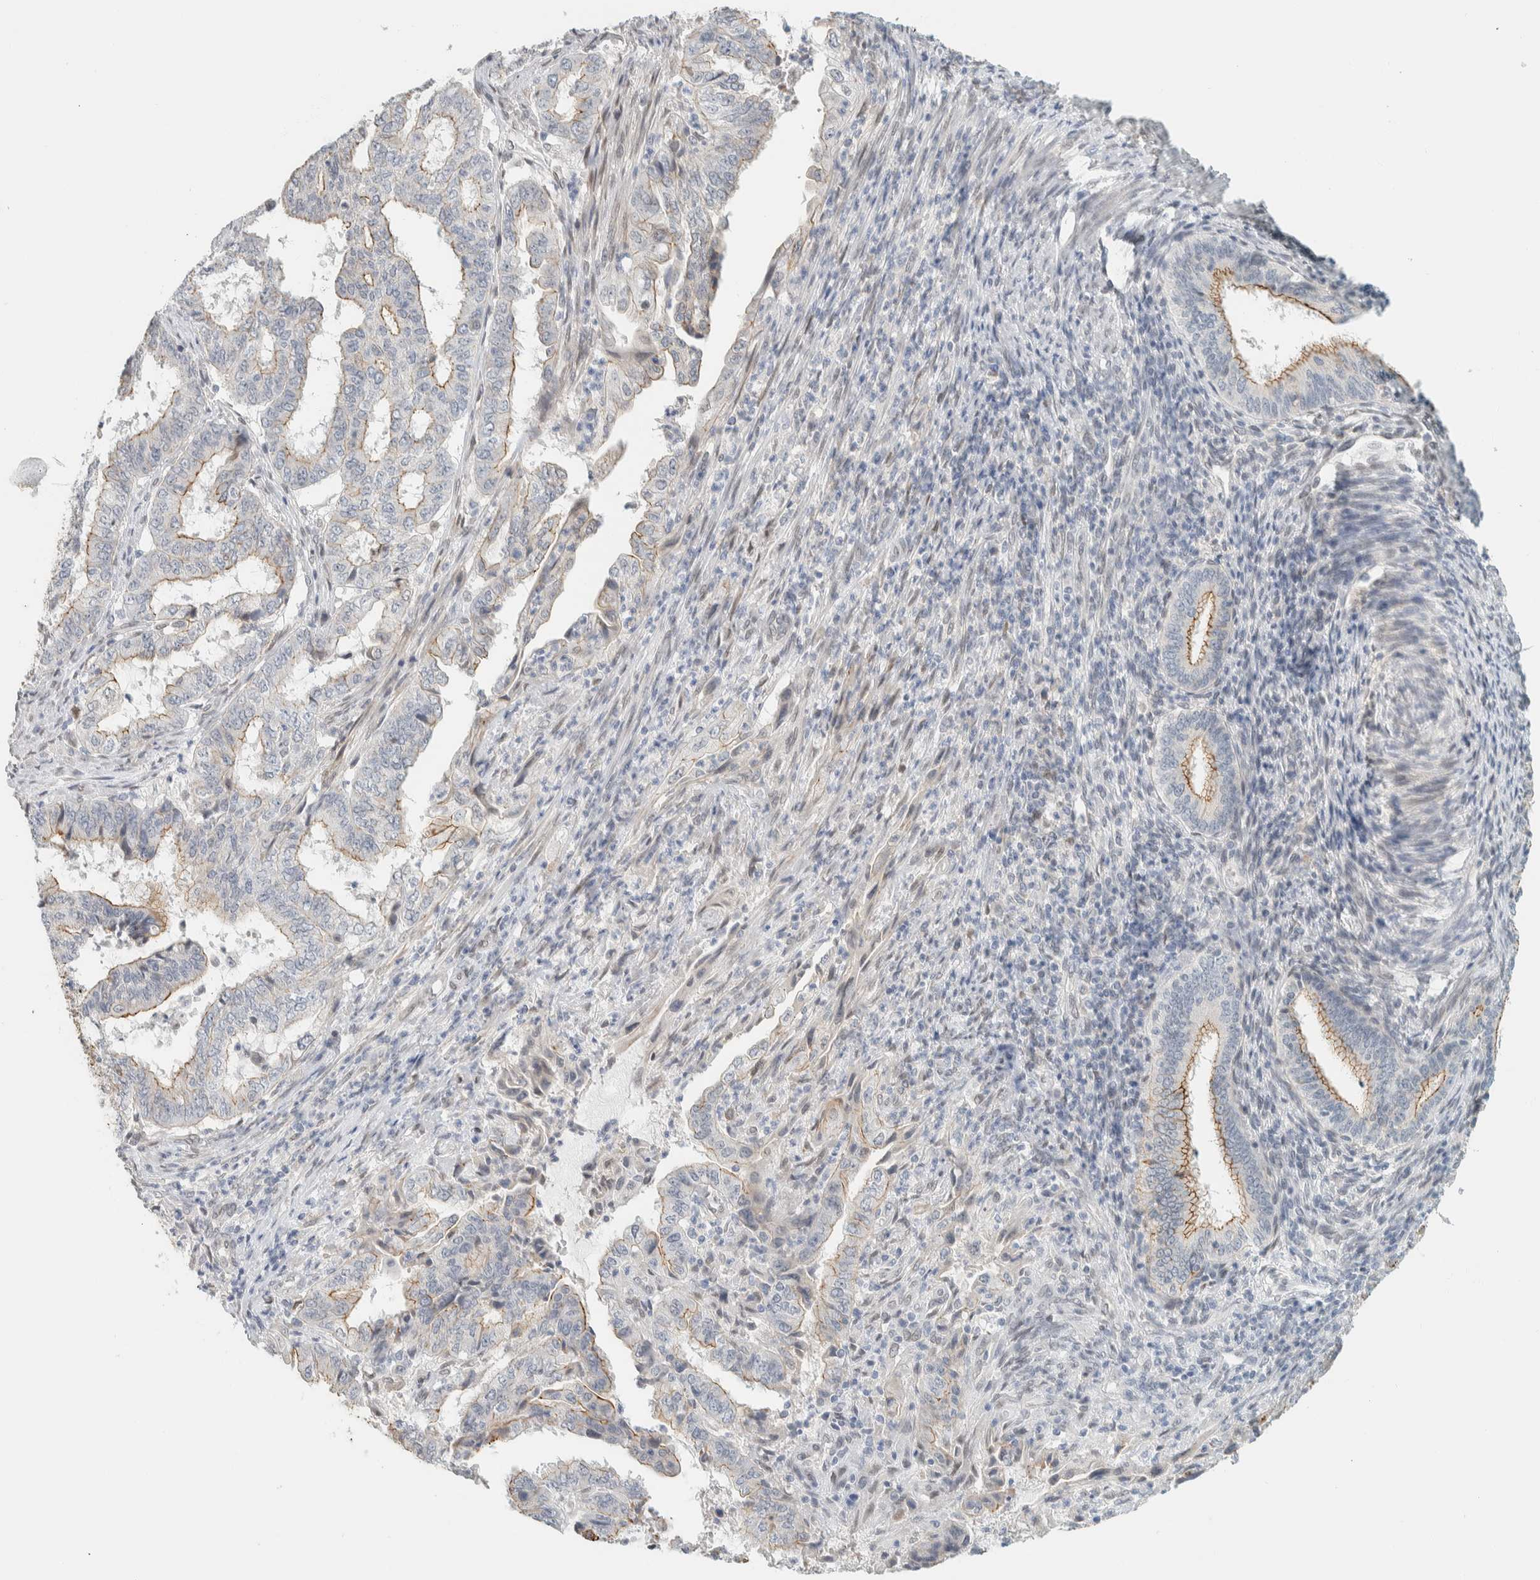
{"staining": {"intensity": "weak", "quantity": "<25%", "location": "cytoplasmic/membranous"}, "tissue": "endometrial cancer", "cell_type": "Tumor cells", "image_type": "cancer", "snomed": [{"axis": "morphology", "description": "Adenocarcinoma, NOS"}, {"axis": "topography", "description": "Endometrium"}], "caption": "The micrograph reveals no staining of tumor cells in endometrial adenocarcinoma.", "gene": "C1QTNF12", "patient": {"sex": "female", "age": 51}}